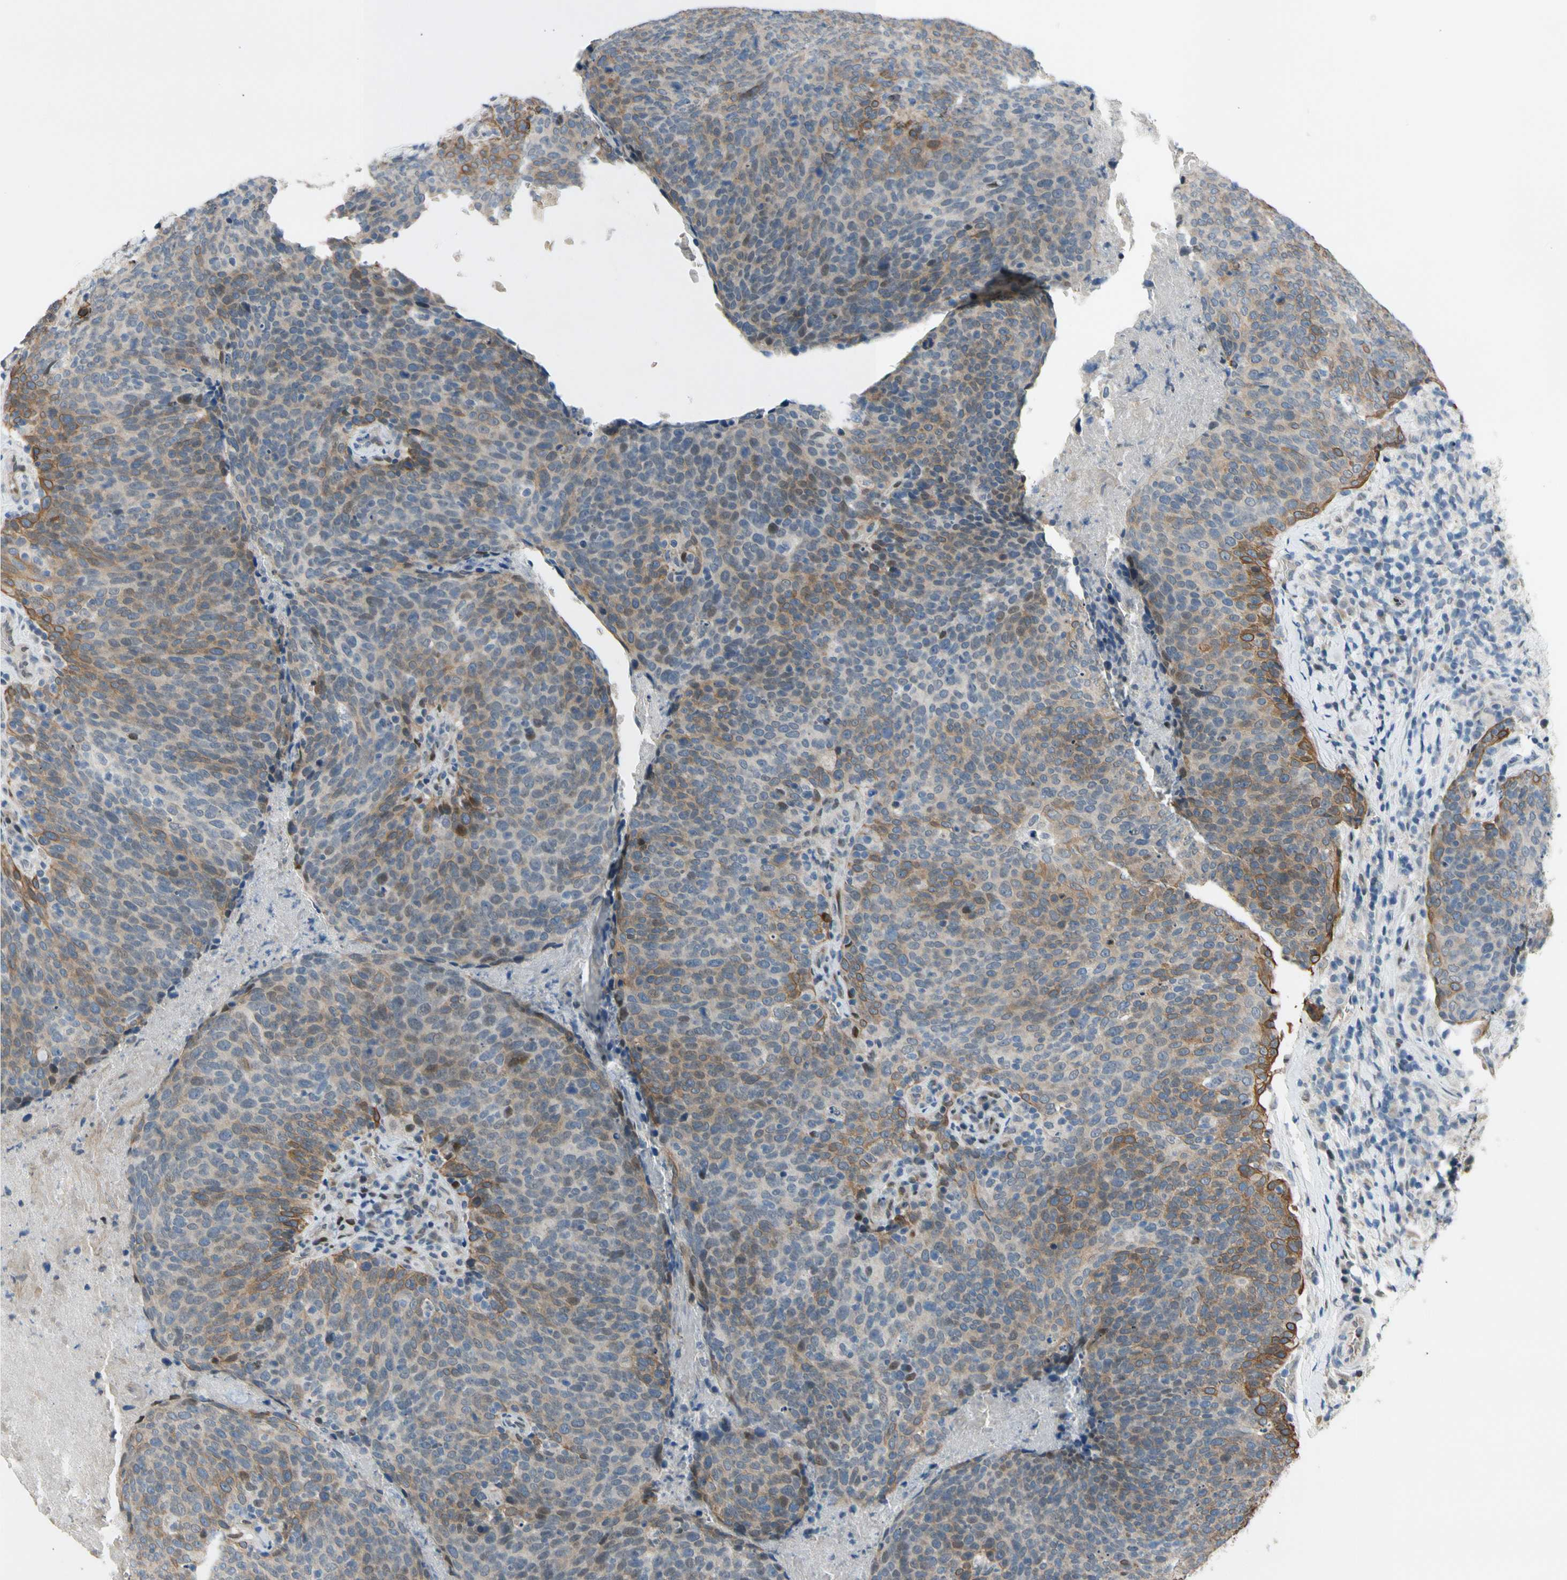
{"staining": {"intensity": "moderate", "quantity": "25%-75%", "location": "cytoplasmic/membranous,nuclear"}, "tissue": "head and neck cancer", "cell_type": "Tumor cells", "image_type": "cancer", "snomed": [{"axis": "morphology", "description": "Squamous cell carcinoma, NOS"}, {"axis": "morphology", "description": "Squamous cell carcinoma, metastatic, NOS"}, {"axis": "topography", "description": "Lymph node"}, {"axis": "topography", "description": "Head-Neck"}], "caption": "Protein expression by IHC exhibits moderate cytoplasmic/membranous and nuclear expression in approximately 25%-75% of tumor cells in head and neck cancer (metastatic squamous cell carcinoma).", "gene": "ZNF184", "patient": {"sex": "male", "age": 62}}